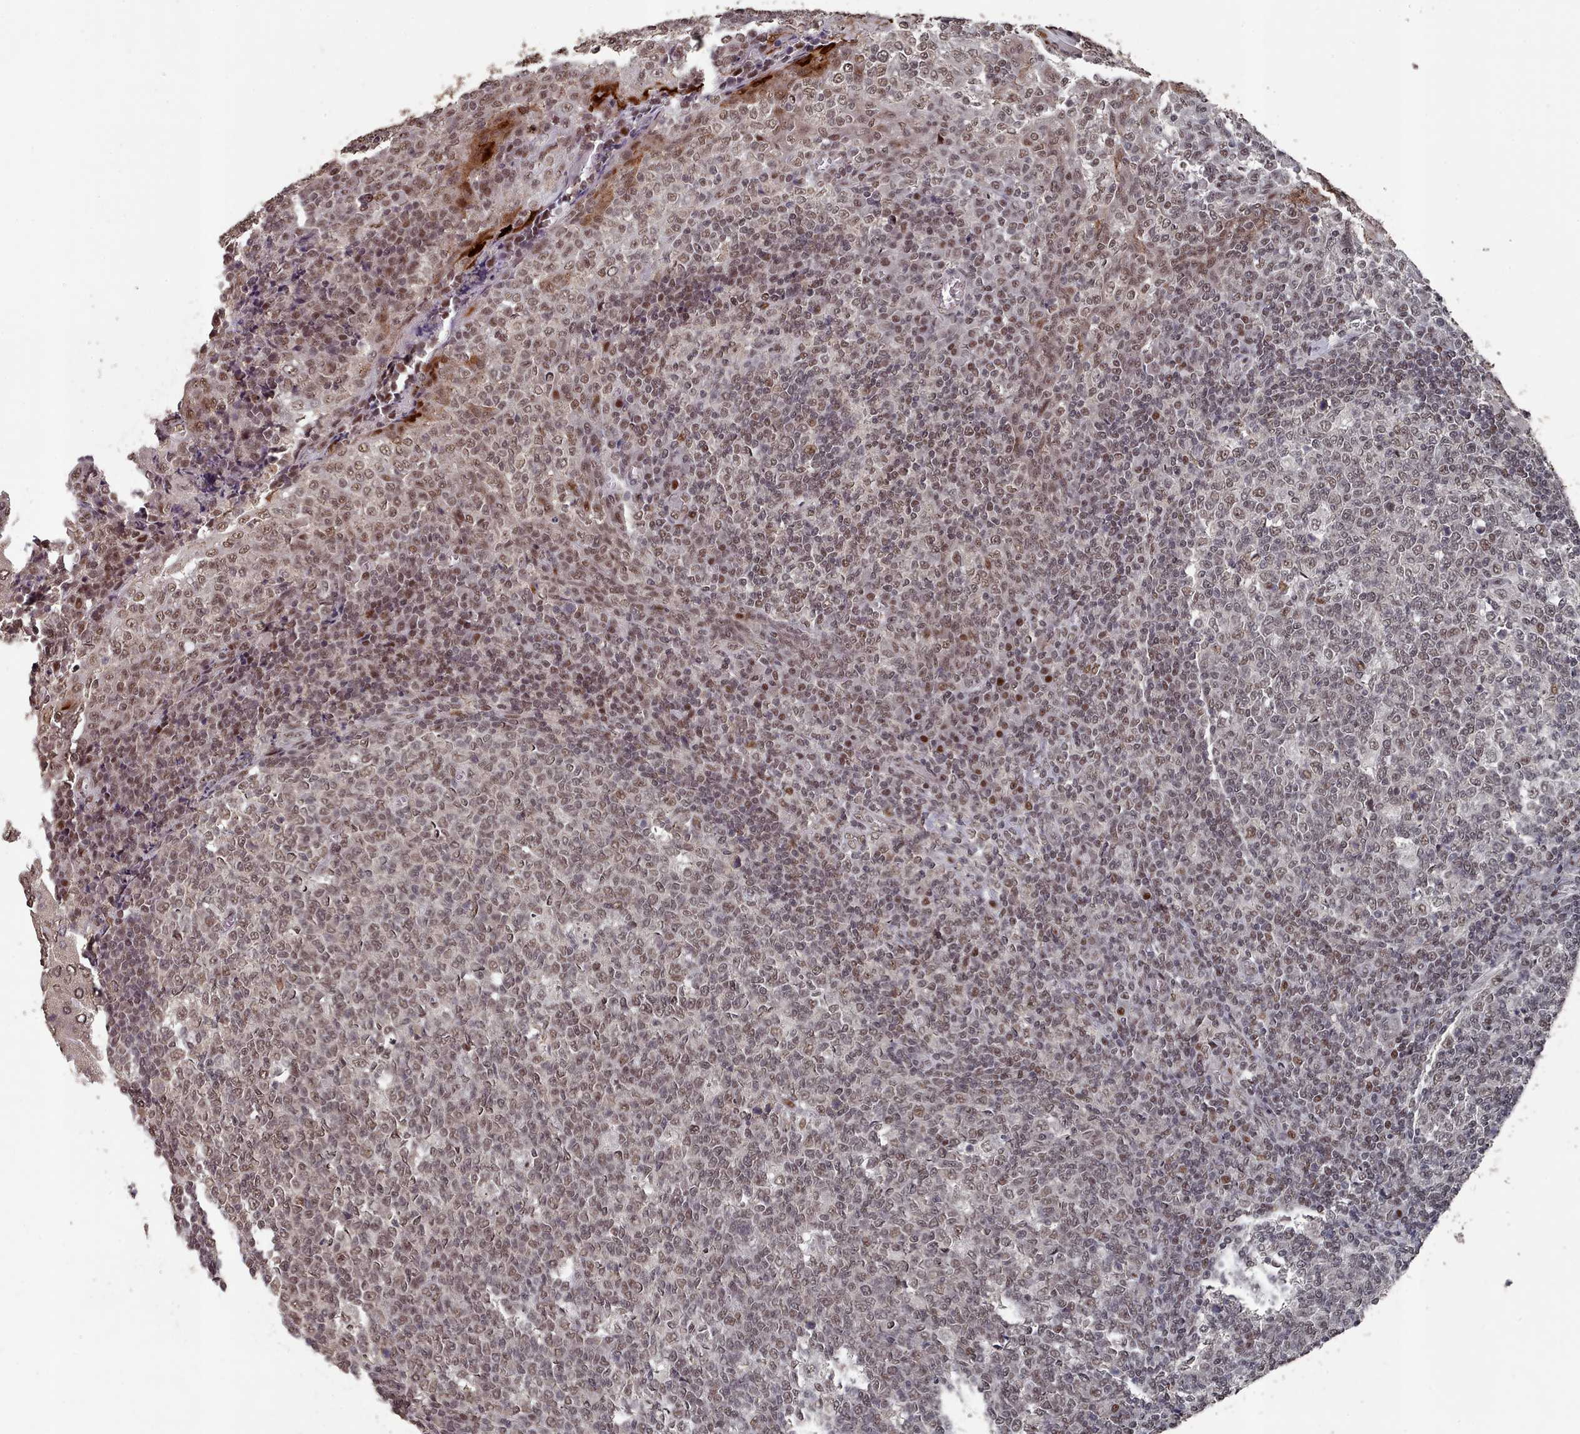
{"staining": {"intensity": "moderate", "quantity": "25%-75%", "location": "nuclear"}, "tissue": "tonsil", "cell_type": "Germinal center cells", "image_type": "normal", "snomed": [{"axis": "morphology", "description": "Normal tissue, NOS"}, {"axis": "topography", "description": "Tonsil"}], "caption": "Germinal center cells reveal moderate nuclear positivity in about 25%-75% of cells in normal tonsil.", "gene": "PNRC2", "patient": {"sex": "female", "age": 19}}